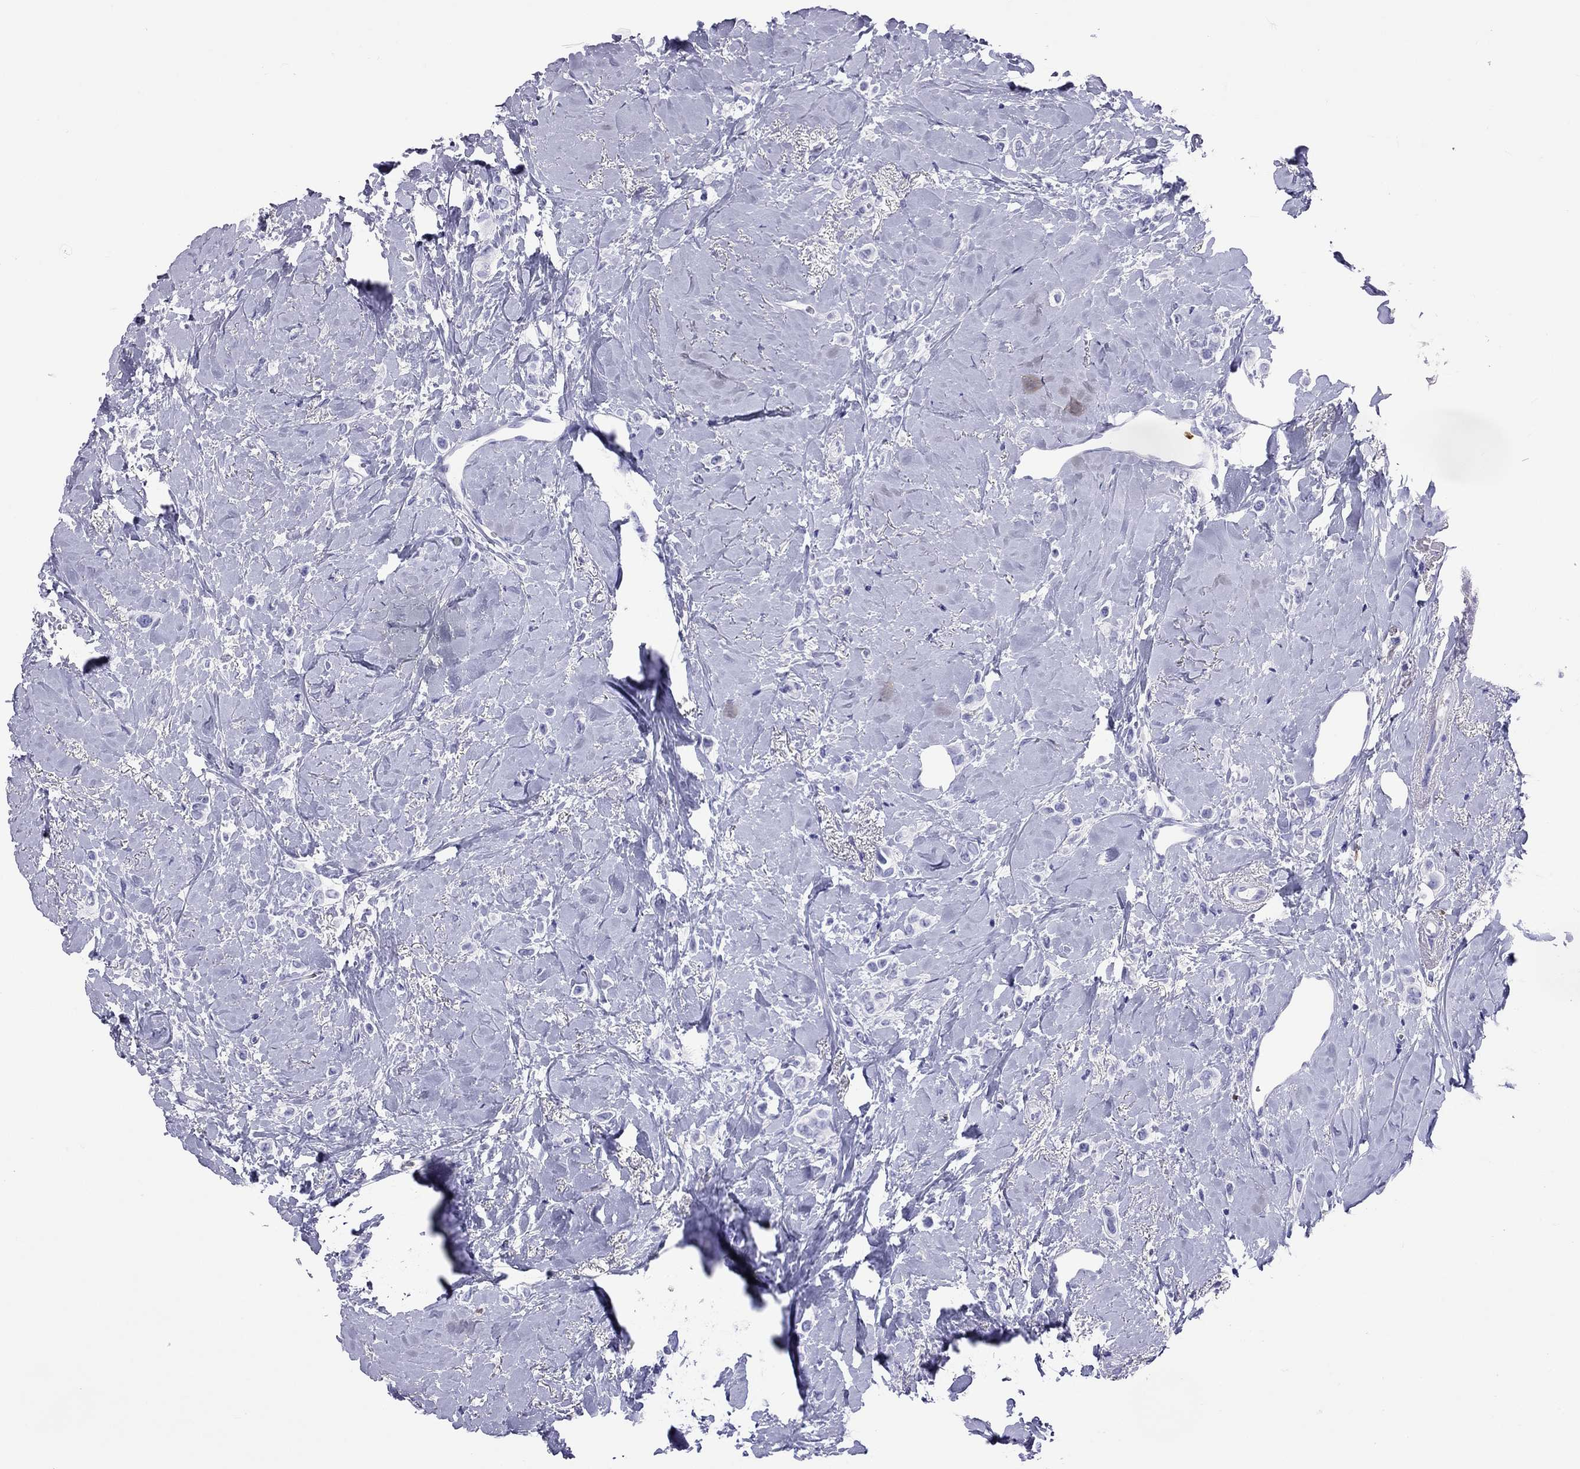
{"staining": {"intensity": "negative", "quantity": "none", "location": "none"}, "tissue": "breast cancer", "cell_type": "Tumor cells", "image_type": "cancer", "snomed": [{"axis": "morphology", "description": "Lobular carcinoma"}, {"axis": "topography", "description": "Breast"}], "caption": "Breast cancer was stained to show a protein in brown. There is no significant staining in tumor cells. (DAB IHC visualized using brightfield microscopy, high magnification).", "gene": "SLAMF1", "patient": {"sex": "female", "age": 66}}